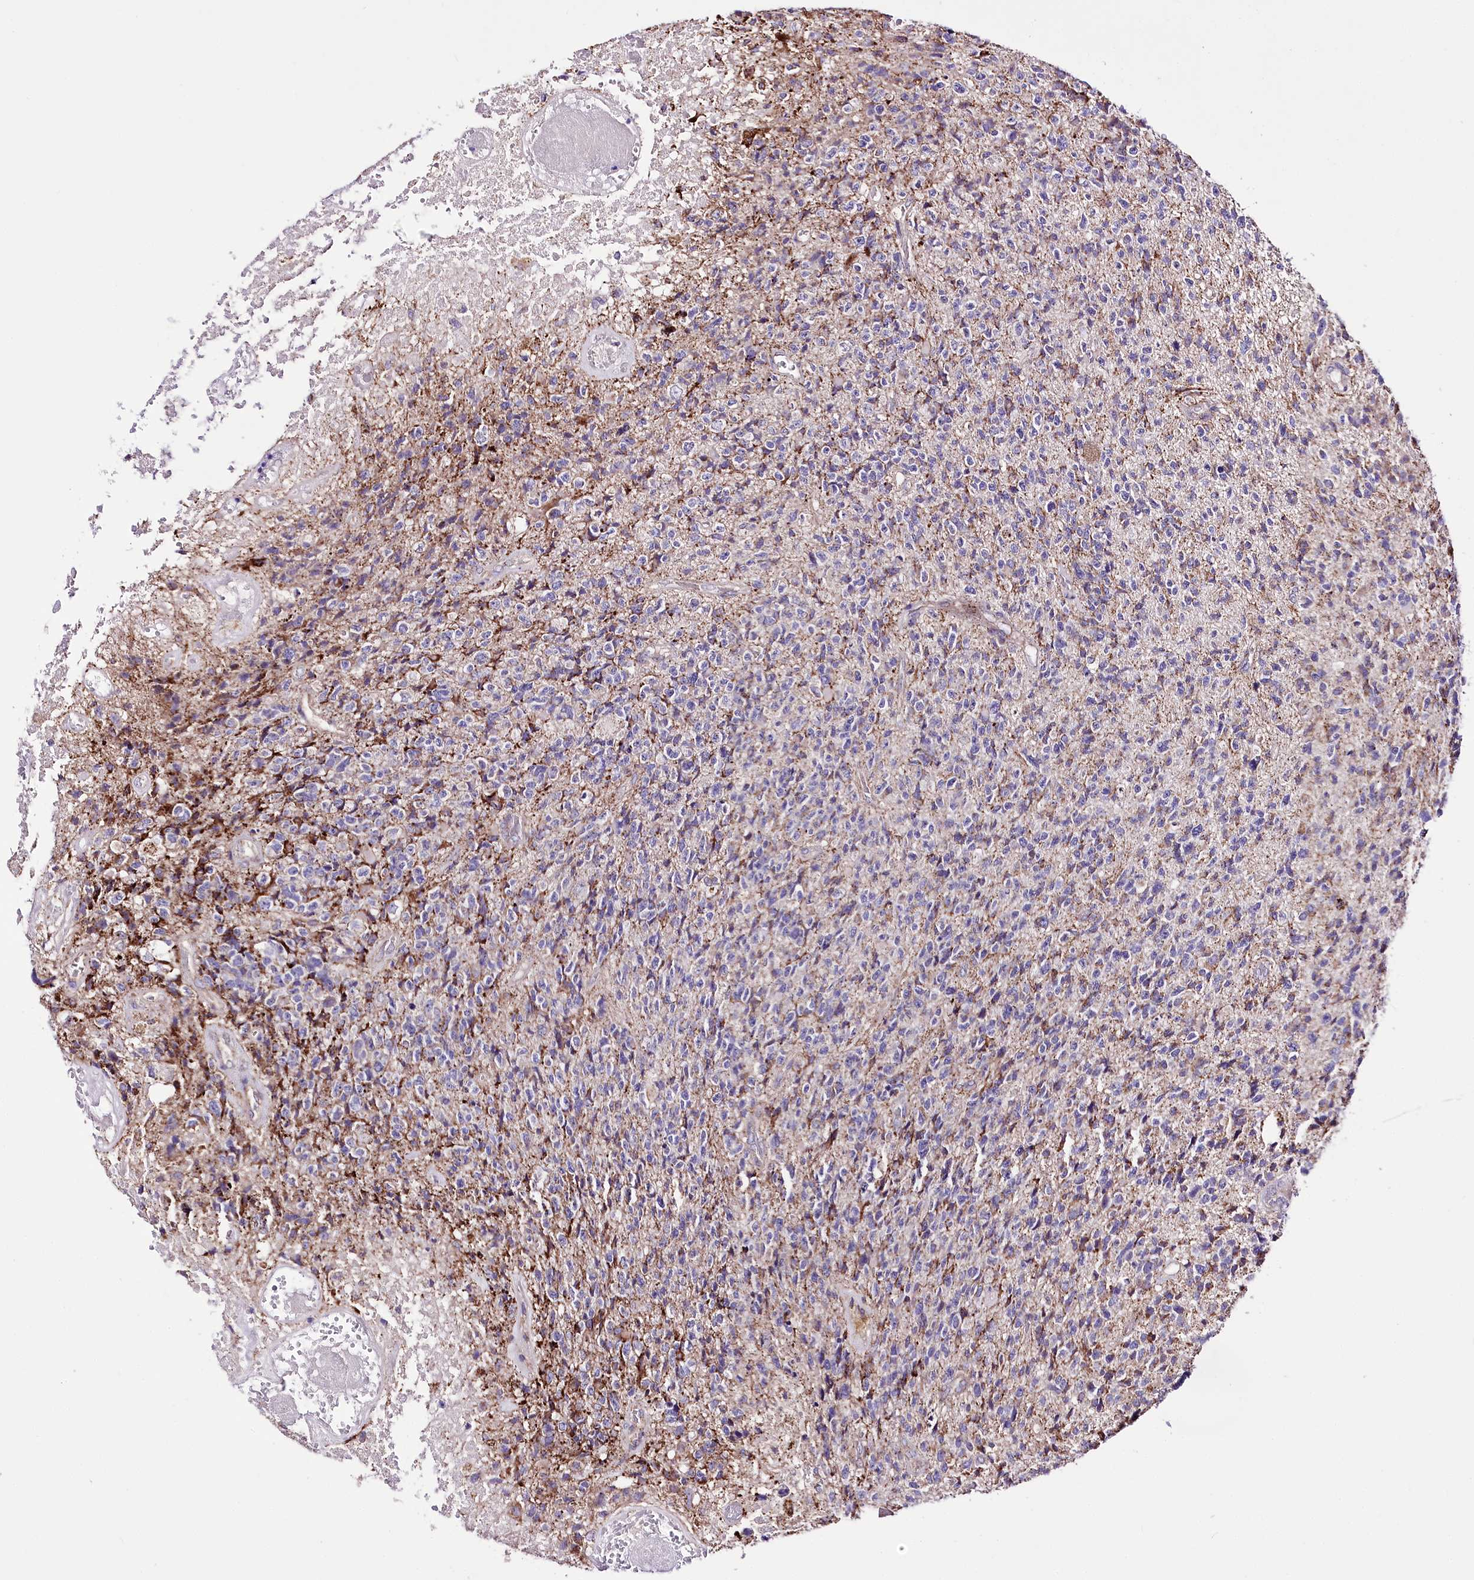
{"staining": {"intensity": "moderate", "quantity": "<25%", "location": "cytoplasmic/membranous"}, "tissue": "glioma", "cell_type": "Tumor cells", "image_type": "cancer", "snomed": [{"axis": "morphology", "description": "Glioma, malignant, High grade"}, {"axis": "topography", "description": "Brain"}], "caption": "DAB immunohistochemical staining of human malignant glioma (high-grade) displays moderate cytoplasmic/membranous protein staining in about <25% of tumor cells.", "gene": "ATE1", "patient": {"sex": "male", "age": 76}}